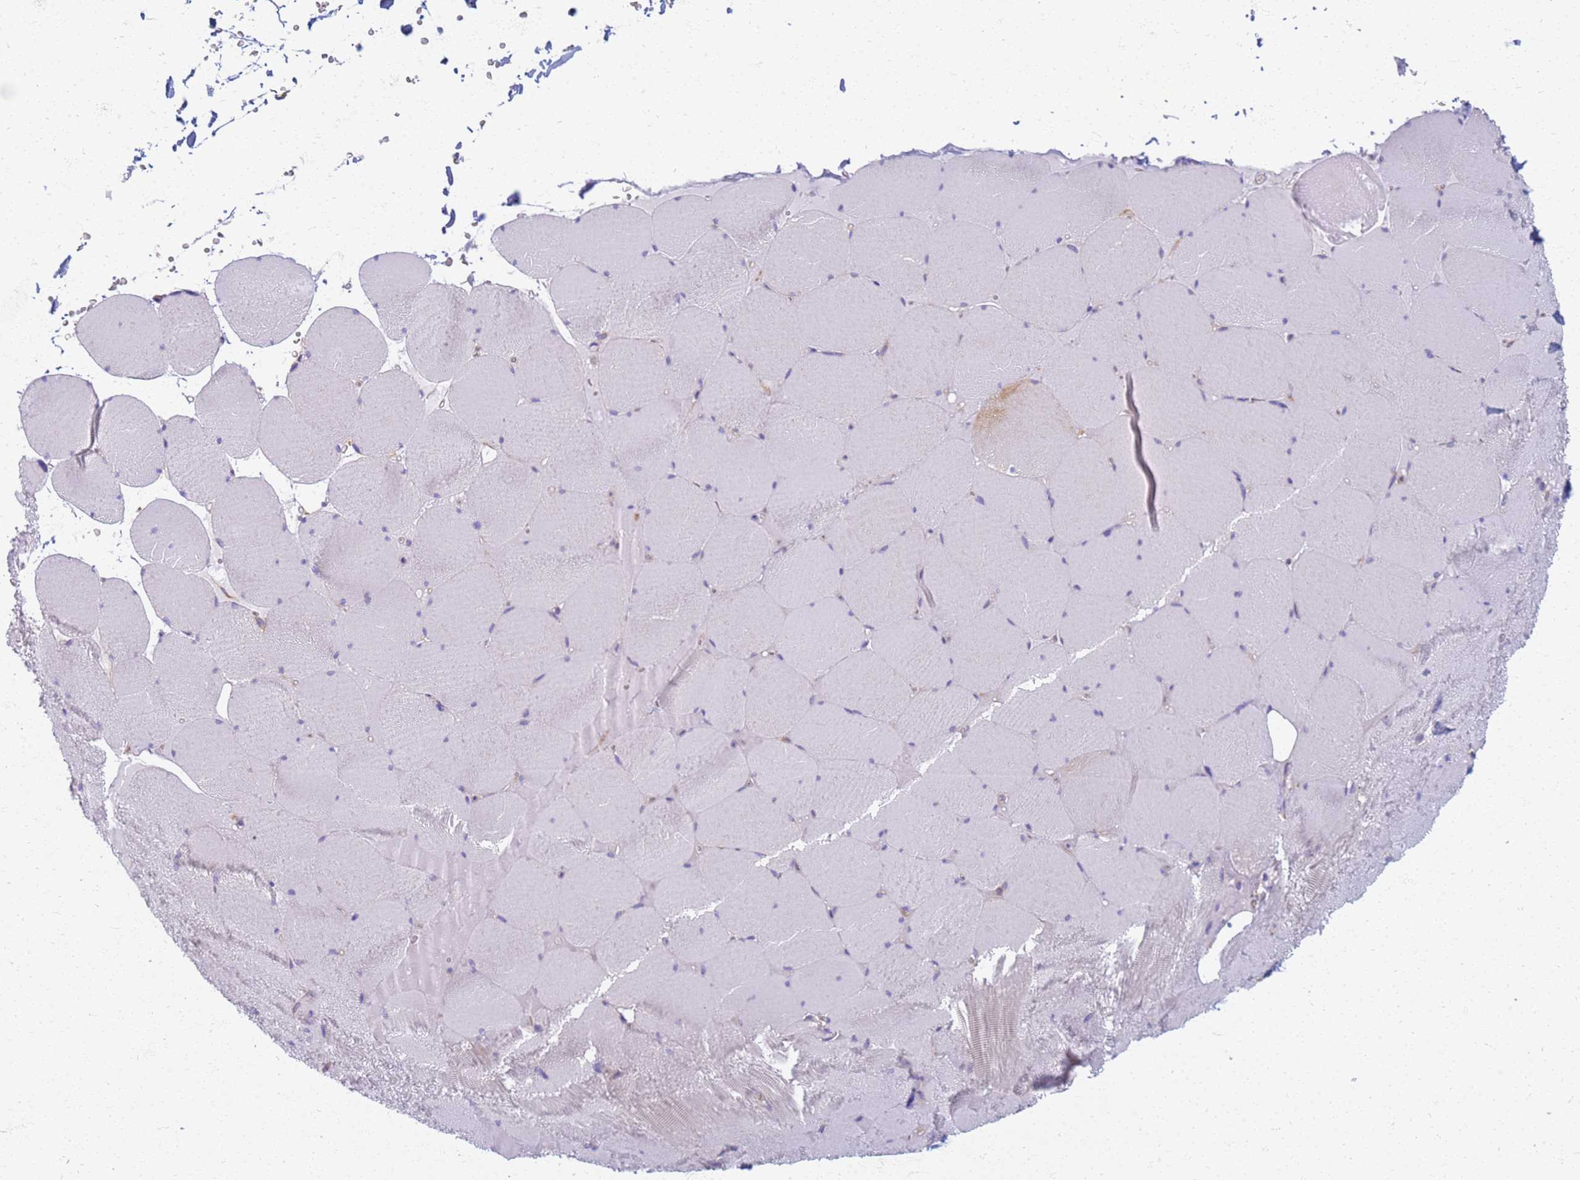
{"staining": {"intensity": "negative", "quantity": "none", "location": "none"}, "tissue": "skeletal muscle", "cell_type": "Myocytes", "image_type": "normal", "snomed": [{"axis": "morphology", "description": "Normal tissue, NOS"}, {"axis": "topography", "description": "Skeletal muscle"}, {"axis": "topography", "description": "Head-Neck"}], "caption": "Immunohistochemical staining of normal skeletal muscle shows no significant positivity in myocytes.", "gene": "EEA1", "patient": {"sex": "male", "age": 66}}